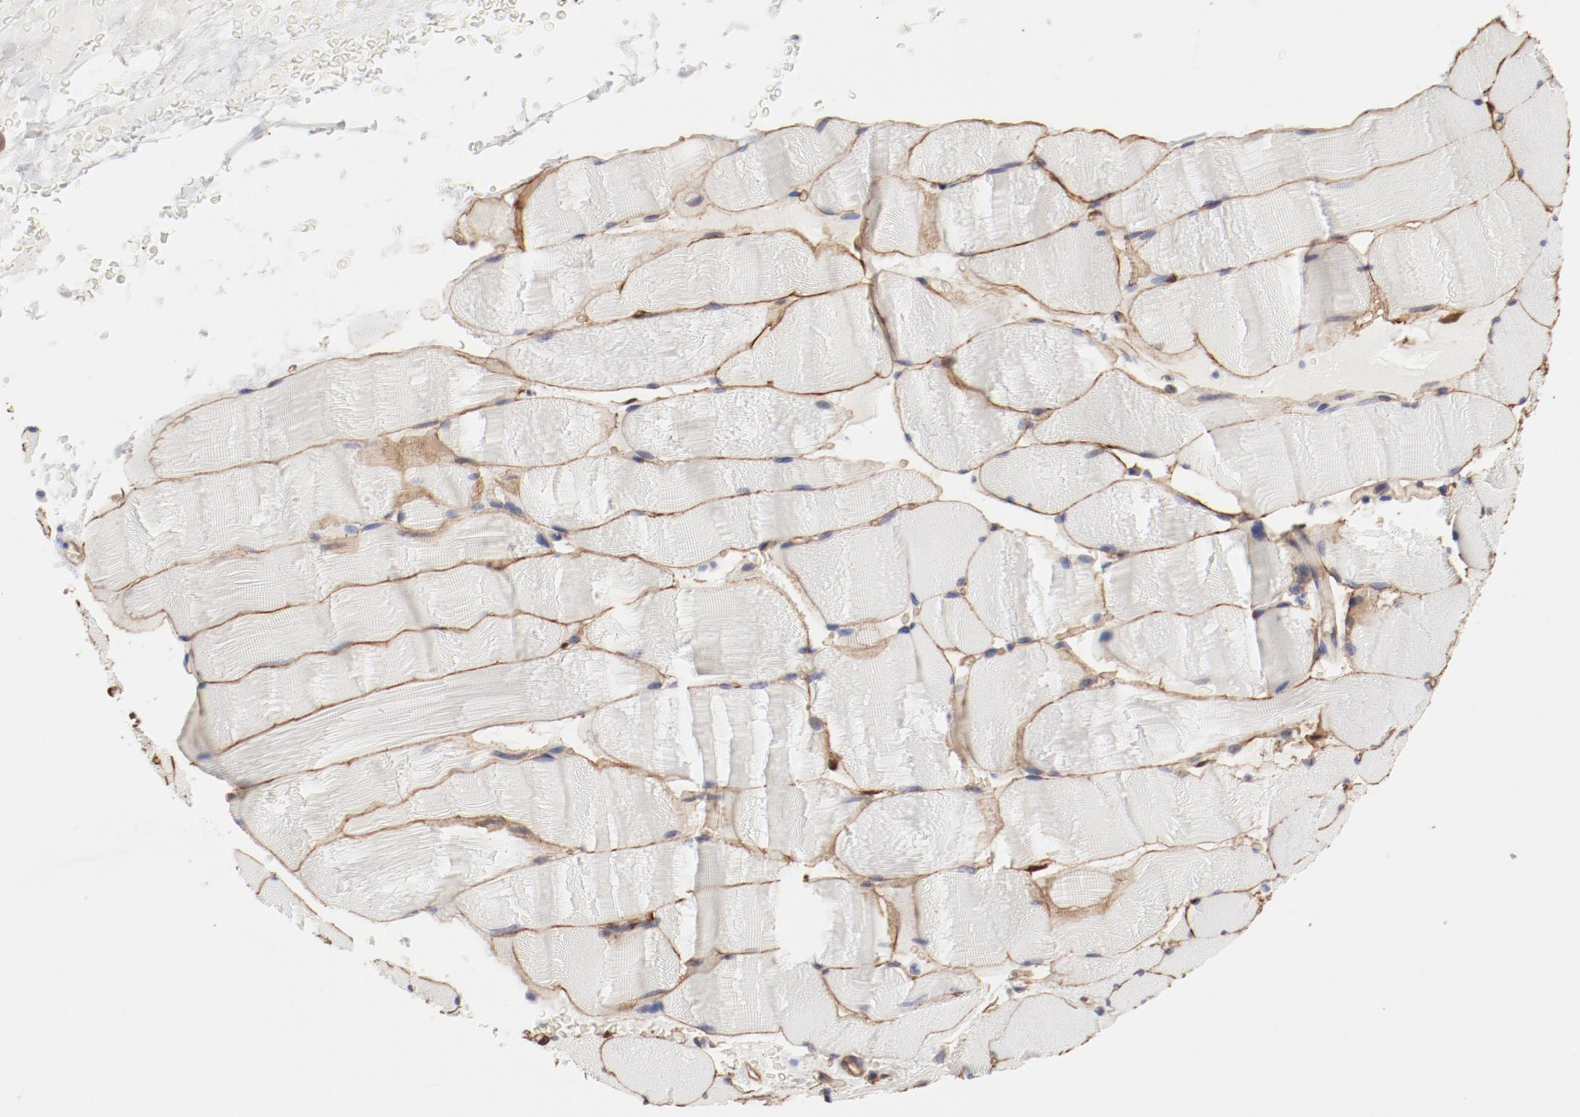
{"staining": {"intensity": "moderate", "quantity": ">75%", "location": "cytoplasmic/membranous"}, "tissue": "skeletal muscle", "cell_type": "Myocytes", "image_type": "normal", "snomed": [{"axis": "morphology", "description": "Normal tissue, NOS"}, {"axis": "topography", "description": "Skeletal muscle"}], "caption": "This image demonstrates normal skeletal muscle stained with immunohistochemistry to label a protein in brown. The cytoplasmic/membranous of myocytes show moderate positivity for the protein. Nuclei are counter-stained blue.", "gene": "MAGED4B", "patient": {"sex": "male", "age": 62}}